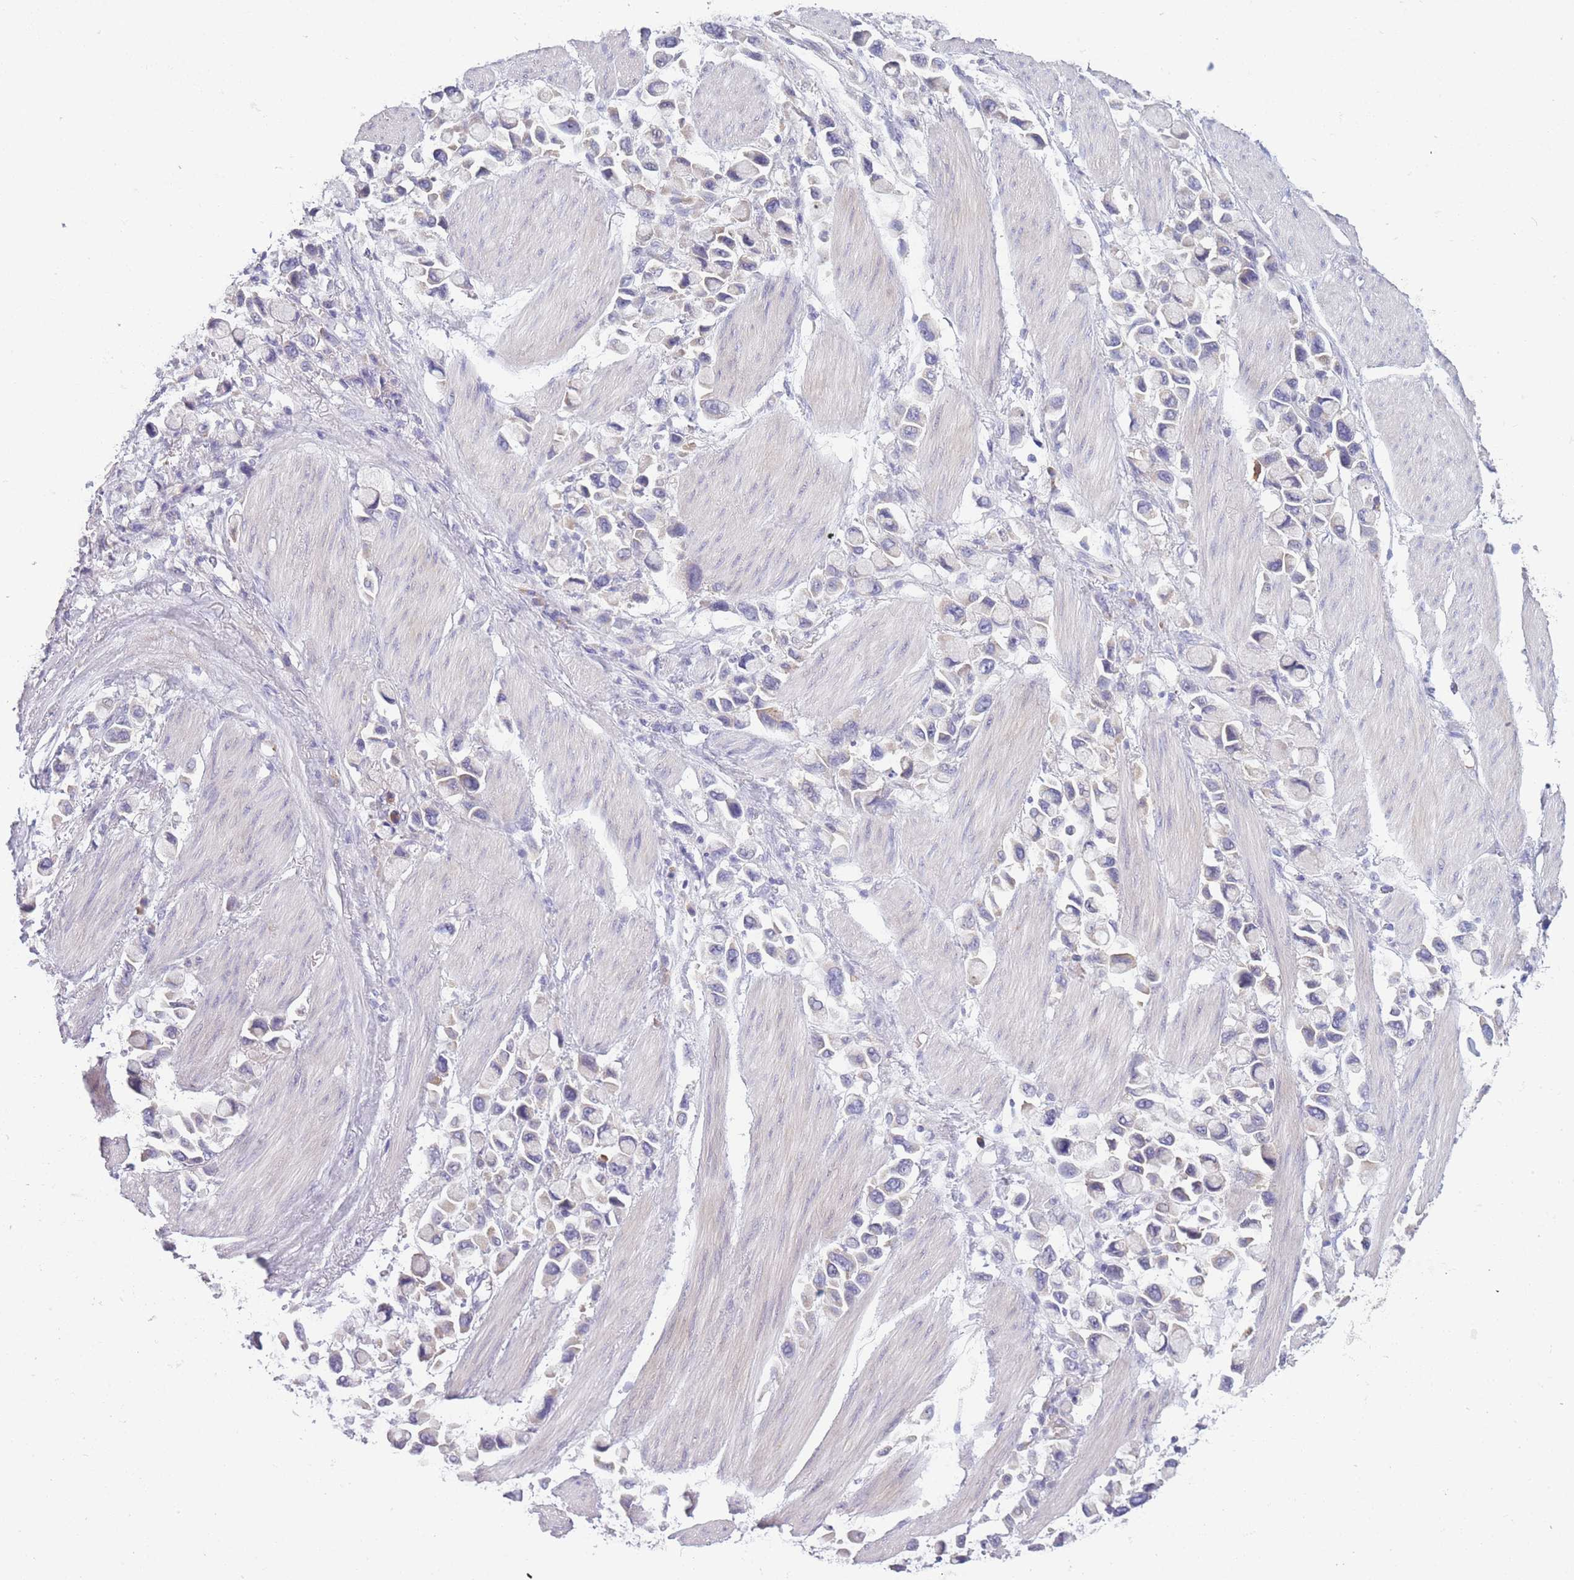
{"staining": {"intensity": "negative", "quantity": "none", "location": "none"}, "tissue": "stomach cancer", "cell_type": "Tumor cells", "image_type": "cancer", "snomed": [{"axis": "morphology", "description": "Adenocarcinoma, NOS"}, {"axis": "topography", "description": "Stomach"}], "caption": "Immunohistochemistry (IHC) of stomach cancer (adenocarcinoma) displays no staining in tumor cells.", "gene": "NDUFAF6", "patient": {"sex": "female", "age": 81}}